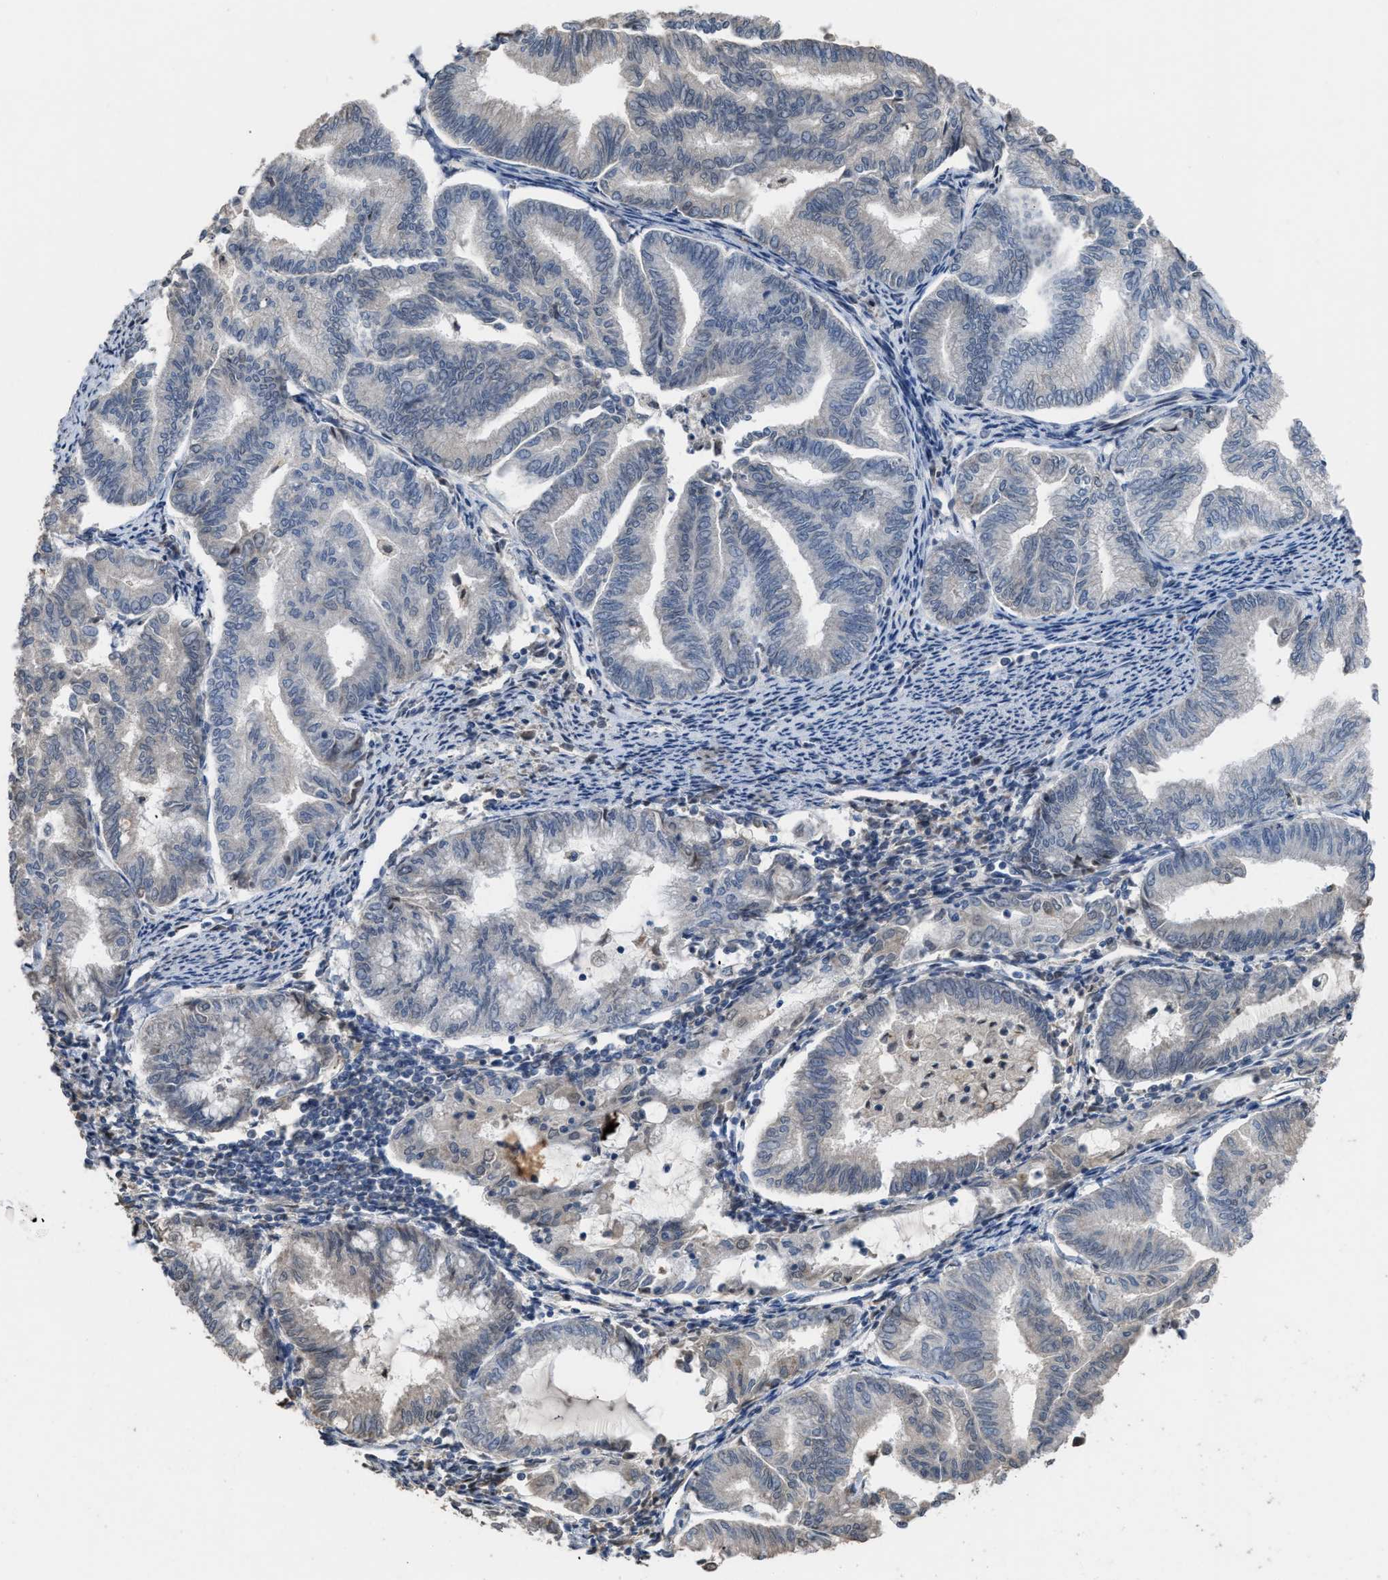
{"staining": {"intensity": "negative", "quantity": "none", "location": "none"}, "tissue": "endometrial cancer", "cell_type": "Tumor cells", "image_type": "cancer", "snomed": [{"axis": "morphology", "description": "Adenocarcinoma, NOS"}, {"axis": "topography", "description": "Endometrium"}], "caption": "Human endometrial cancer (adenocarcinoma) stained for a protein using immunohistochemistry (IHC) shows no staining in tumor cells.", "gene": "SETDB1", "patient": {"sex": "female", "age": 79}}